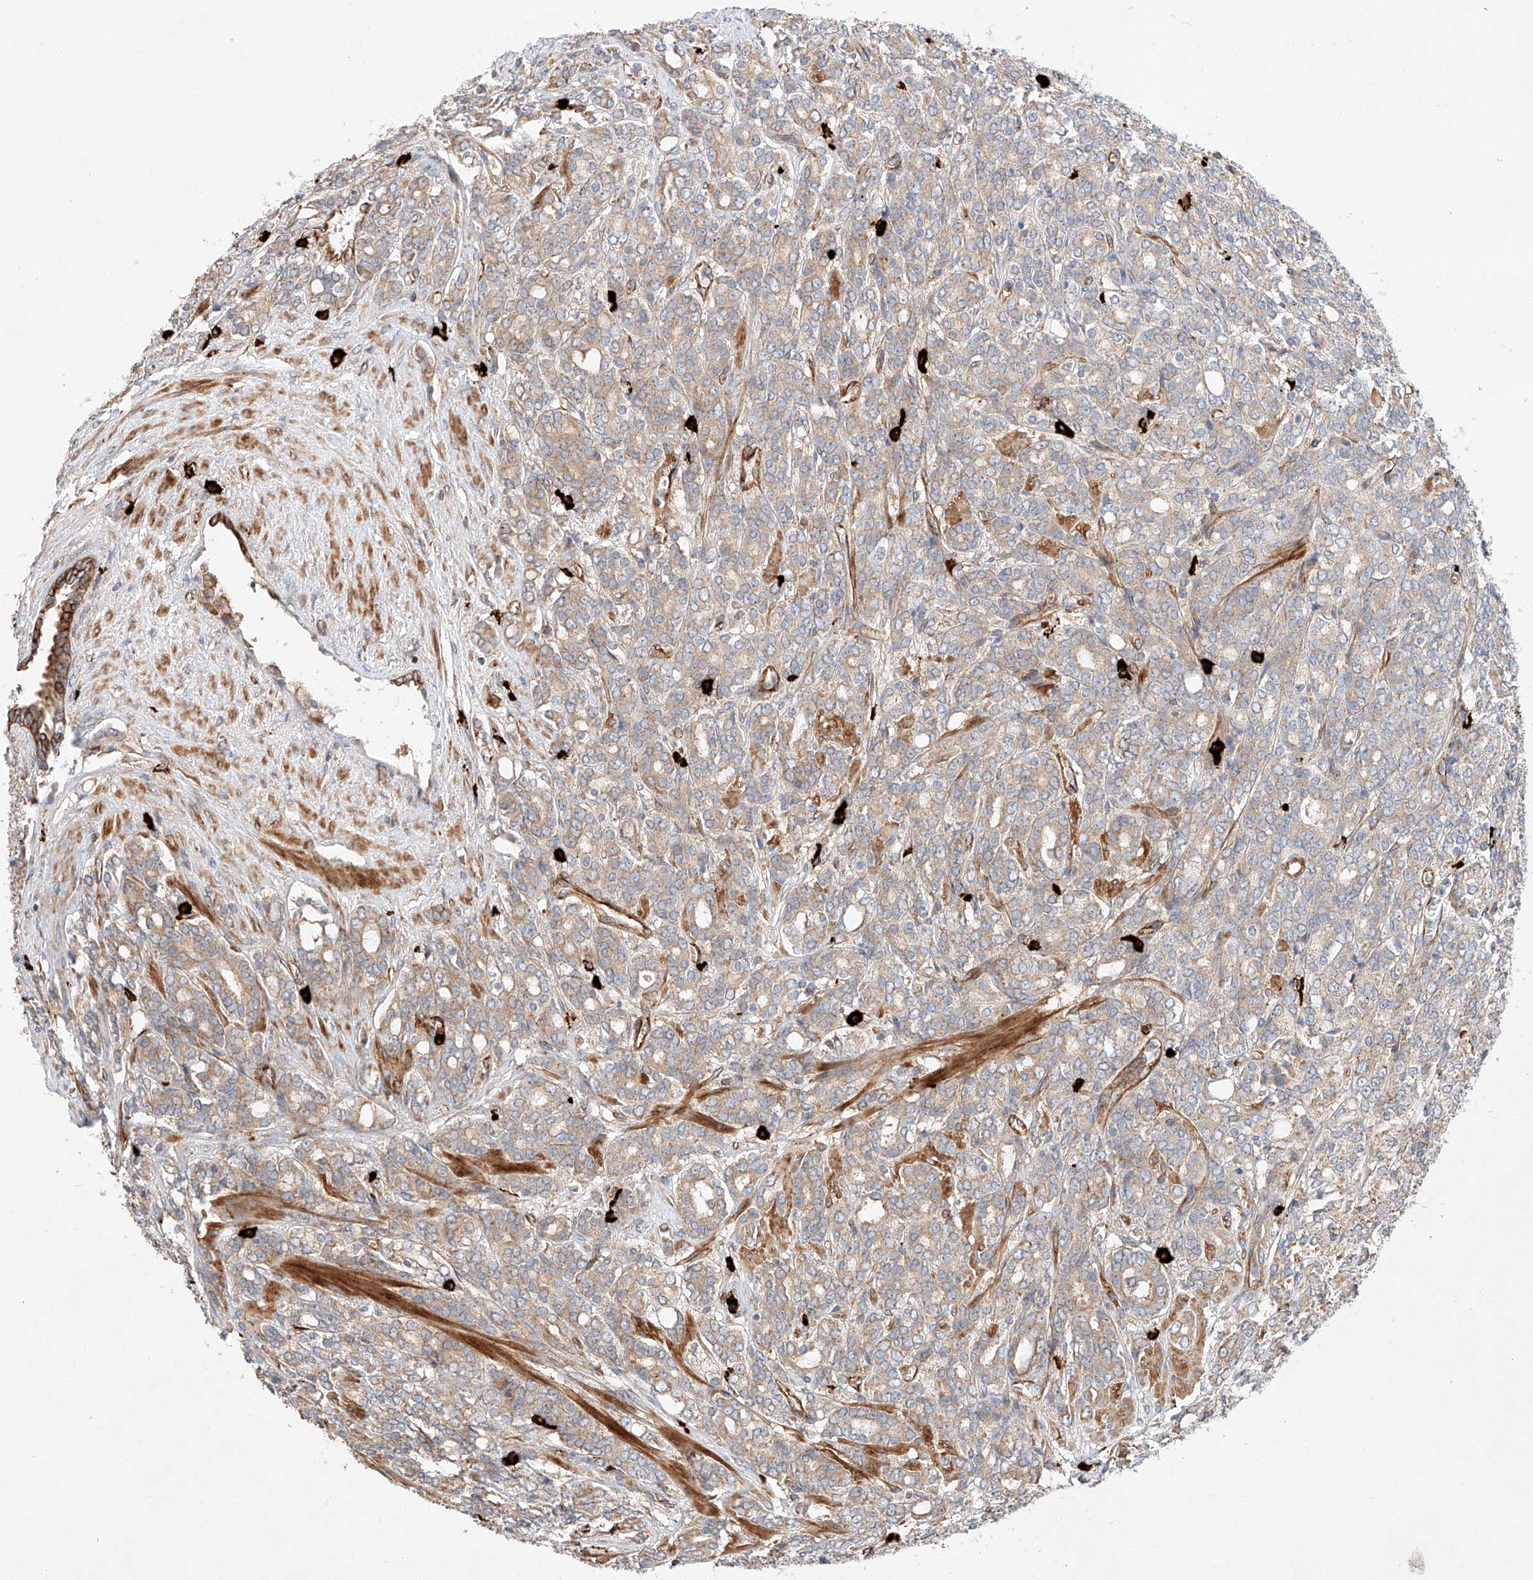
{"staining": {"intensity": "moderate", "quantity": "25%-75%", "location": "cytoplasmic/membranous"}, "tissue": "prostate cancer", "cell_type": "Tumor cells", "image_type": "cancer", "snomed": [{"axis": "morphology", "description": "Adenocarcinoma, High grade"}, {"axis": "topography", "description": "Prostate"}], "caption": "DAB immunohistochemical staining of human adenocarcinoma (high-grade) (prostate) reveals moderate cytoplasmic/membranous protein positivity in about 25%-75% of tumor cells.", "gene": "MINDY4", "patient": {"sex": "male", "age": 62}}